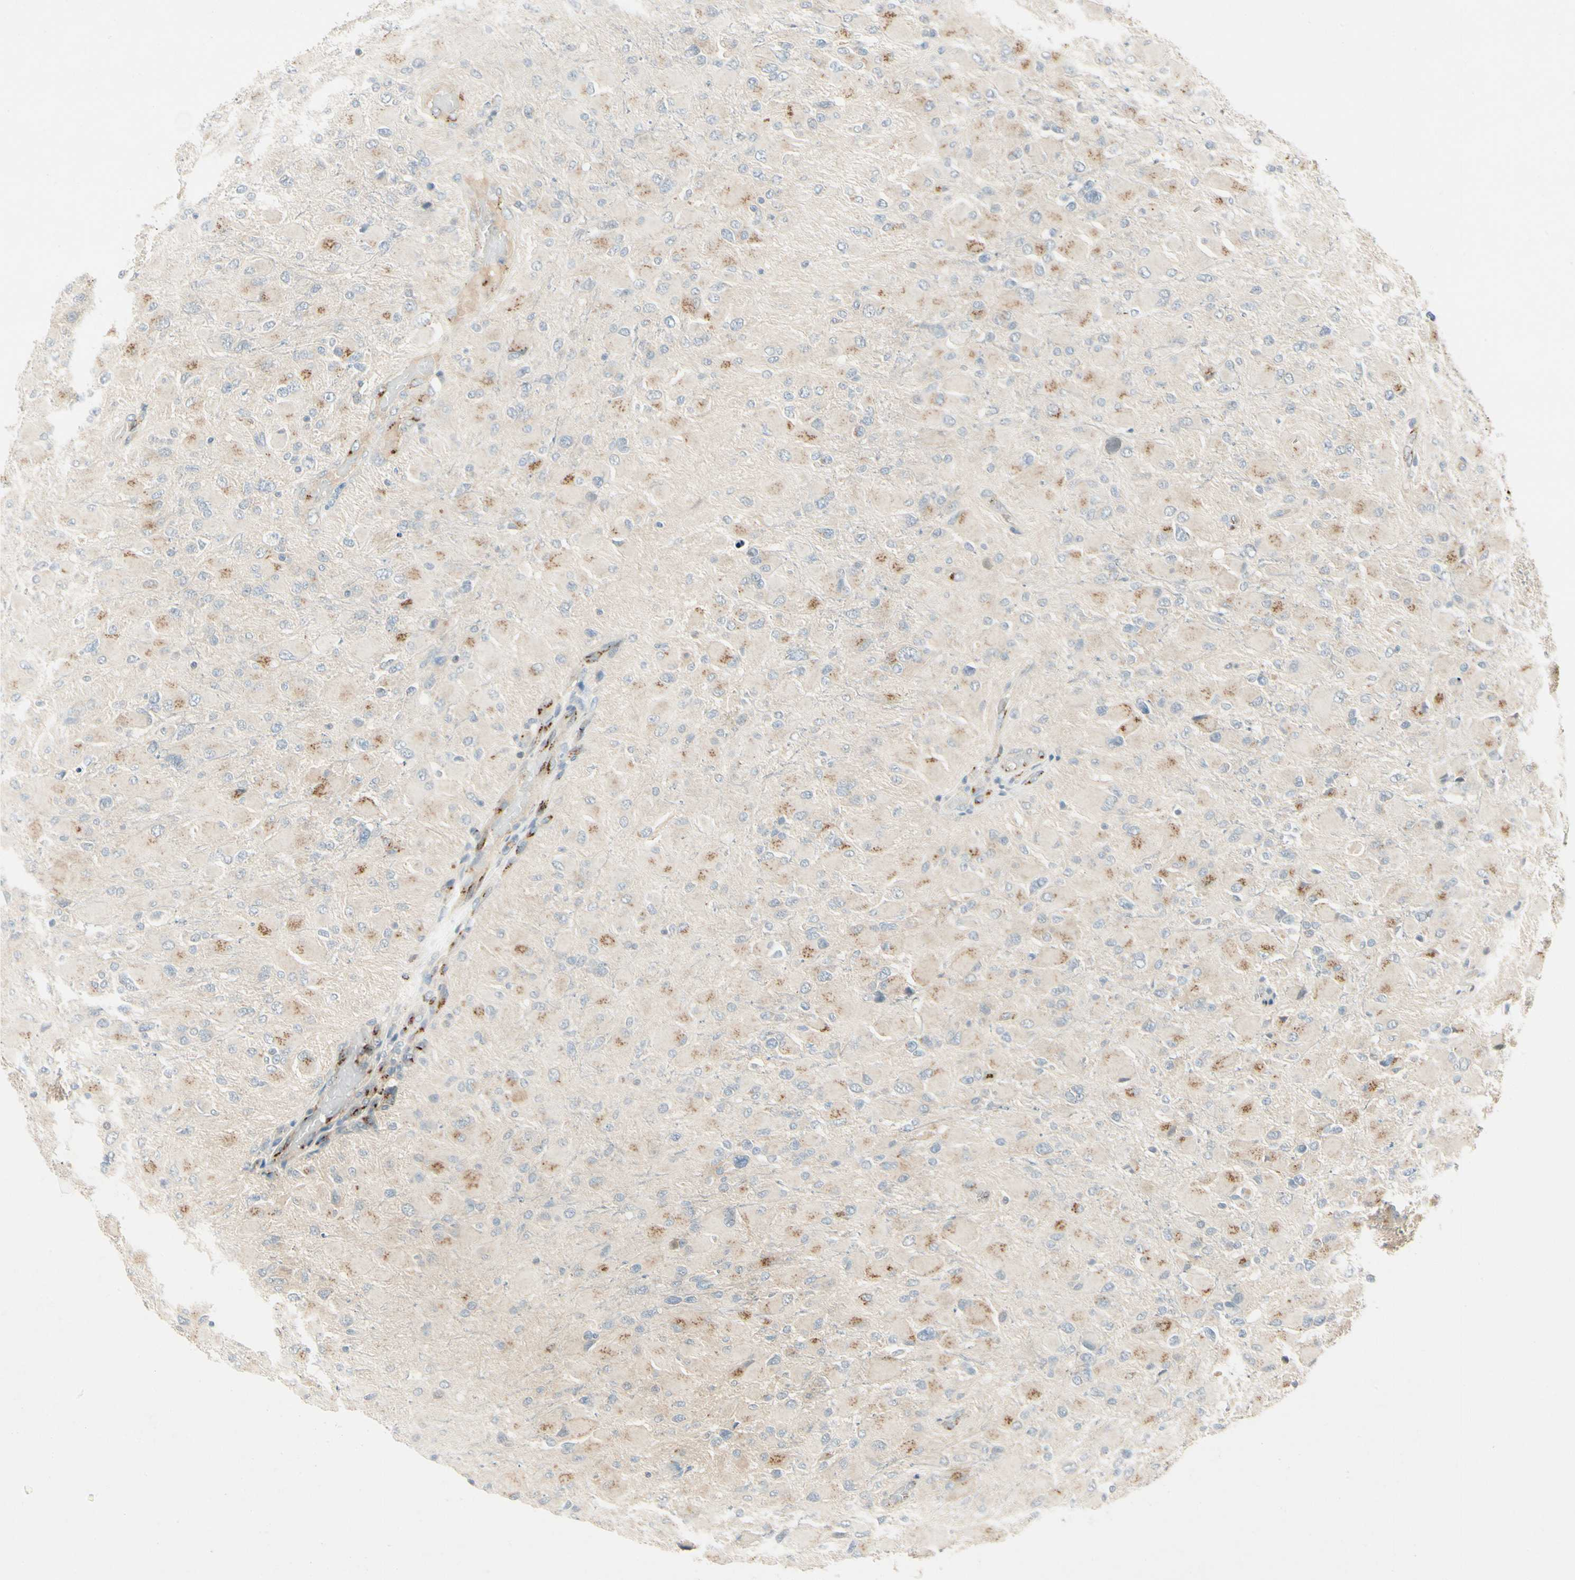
{"staining": {"intensity": "moderate", "quantity": "<25%", "location": "cytoplasmic/membranous"}, "tissue": "glioma", "cell_type": "Tumor cells", "image_type": "cancer", "snomed": [{"axis": "morphology", "description": "Glioma, malignant, High grade"}, {"axis": "topography", "description": "Cerebral cortex"}], "caption": "This histopathology image exhibits malignant glioma (high-grade) stained with immunohistochemistry to label a protein in brown. The cytoplasmic/membranous of tumor cells show moderate positivity for the protein. Nuclei are counter-stained blue.", "gene": "MANSC1", "patient": {"sex": "female", "age": 36}}